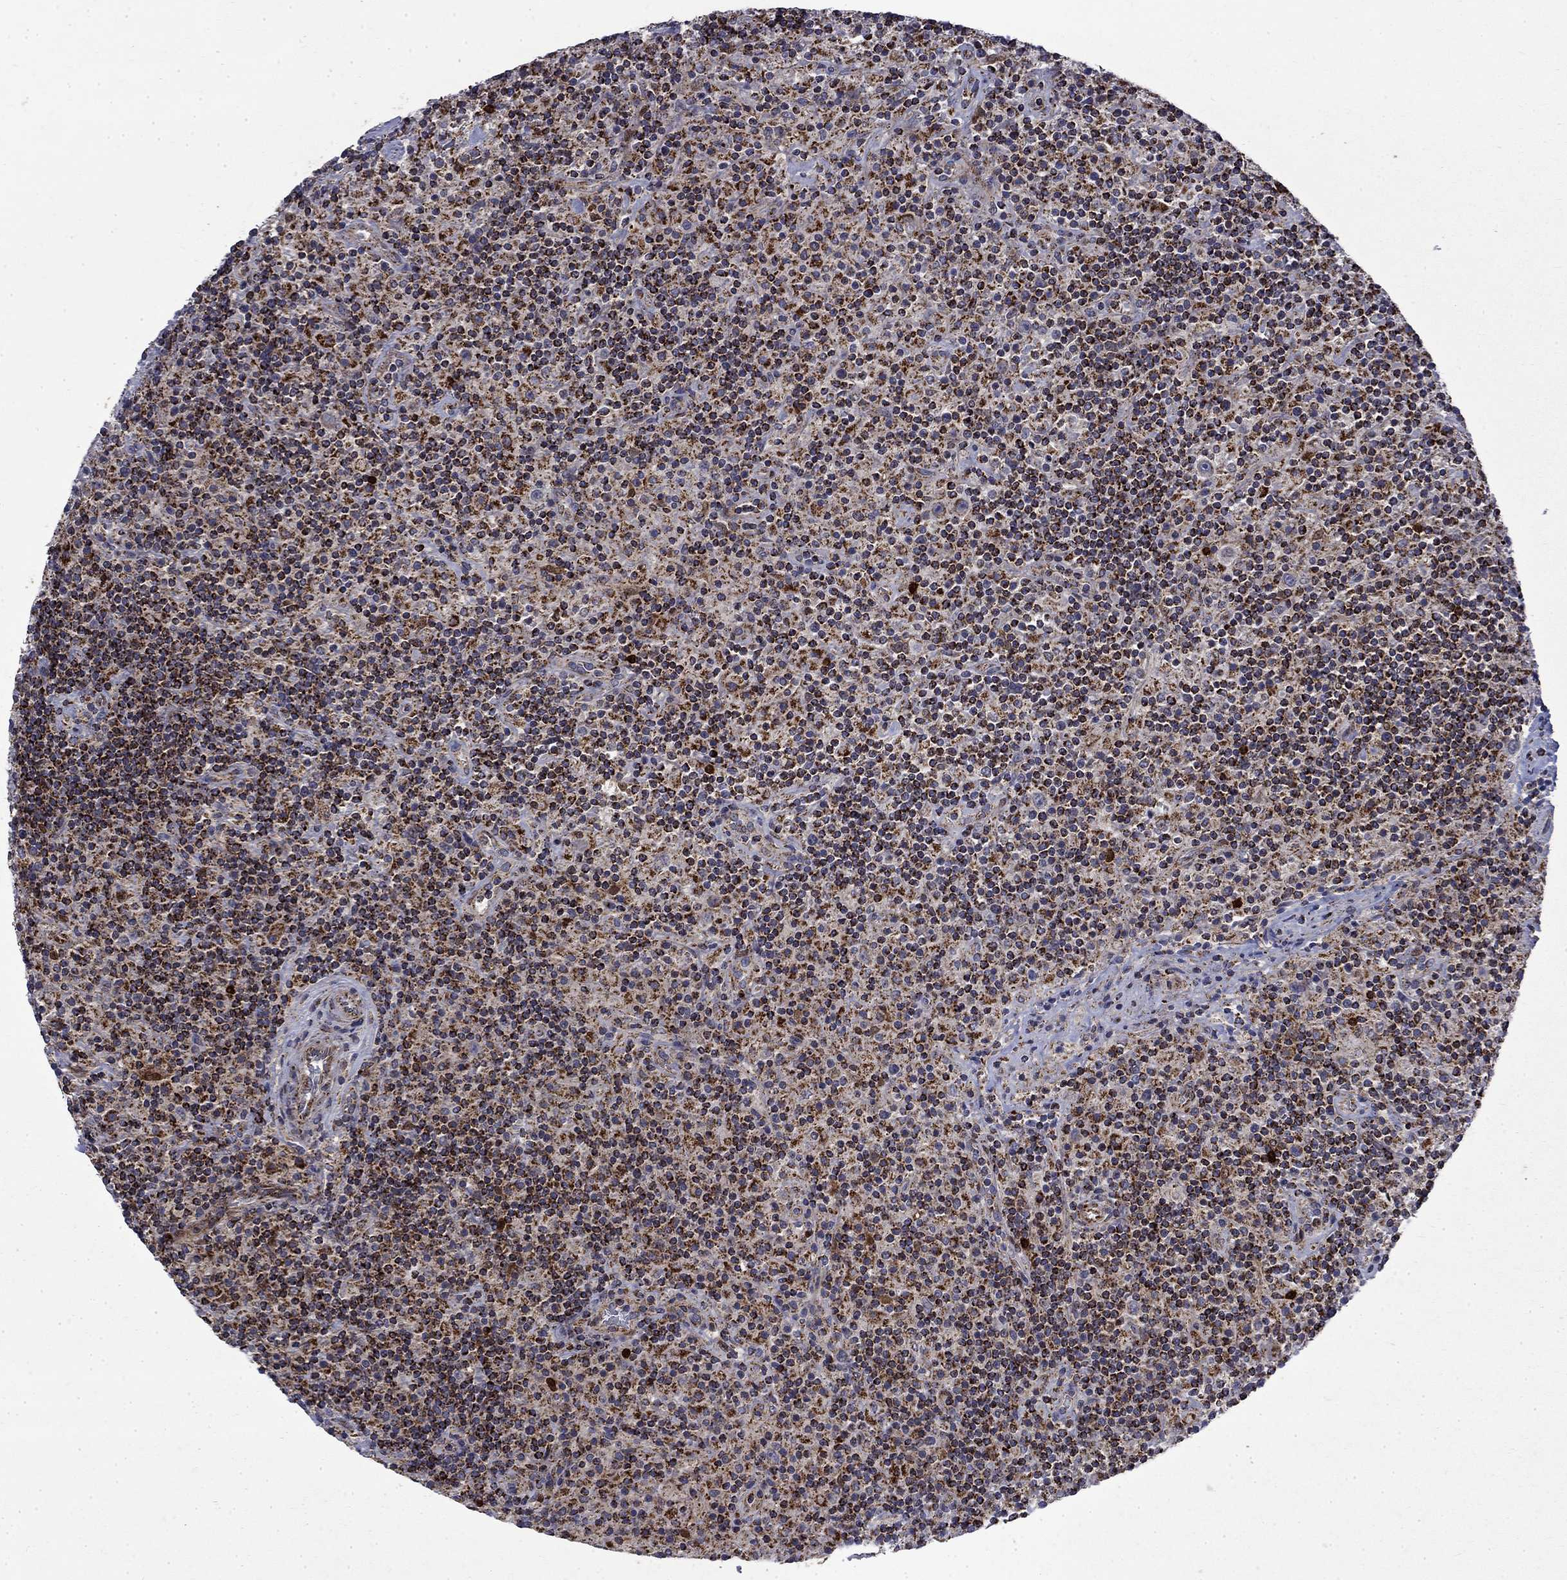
{"staining": {"intensity": "negative", "quantity": "none", "location": "none"}, "tissue": "lymphoma", "cell_type": "Tumor cells", "image_type": "cancer", "snomed": [{"axis": "morphology", "description": "Hodgkin's disease, NOS"}, {"axis": "topography", "description": "Lymph node"}], "caption": "Protein analysis of lymphoma displays no significant staining in tumor cells.", "gene": "PCBP3", "patient": {"sex": "male", "age": 70}}